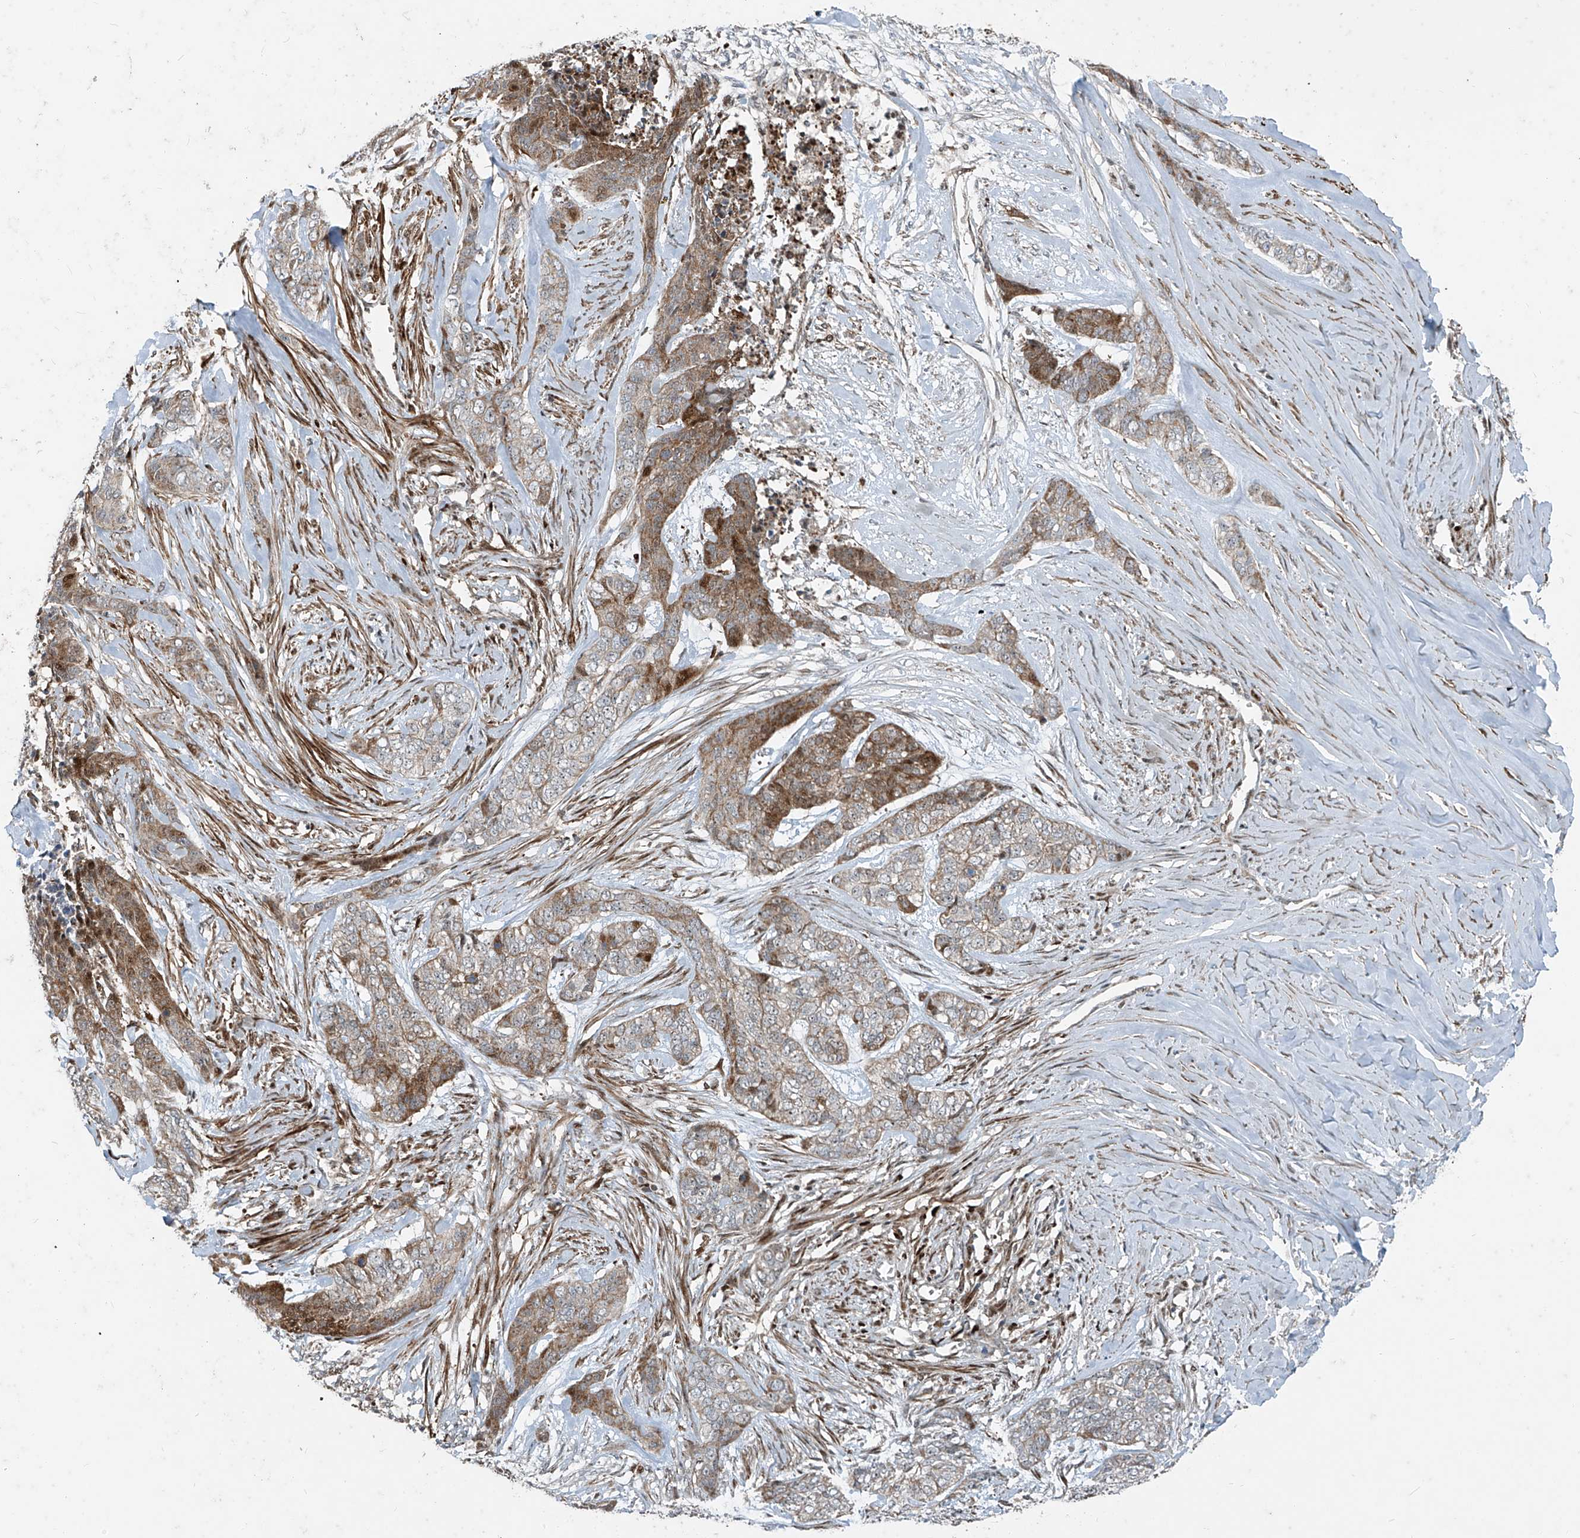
{"staining": {"intensity": "moderate", "quantity": "25%-75%", "location": "cytoplasmic/membranous"}, "tissue": "skin cancer", "cell_type": "Tumor cells", "image_type": "cancer", "snomed": [{"axis": "morphology", "description": "Basal cell carcinoma"}, {"axis": "topography", "description": "Skin"}], "caption": "Skin basal cell carcinoma was stained to show a protein in brown. There is medium levels of moderate cytoplasmic/membranous staining in approximately 25%-75% of tumor cells.", "gene": "PPCS", "patient": {"sex": "female", "age": 64}}